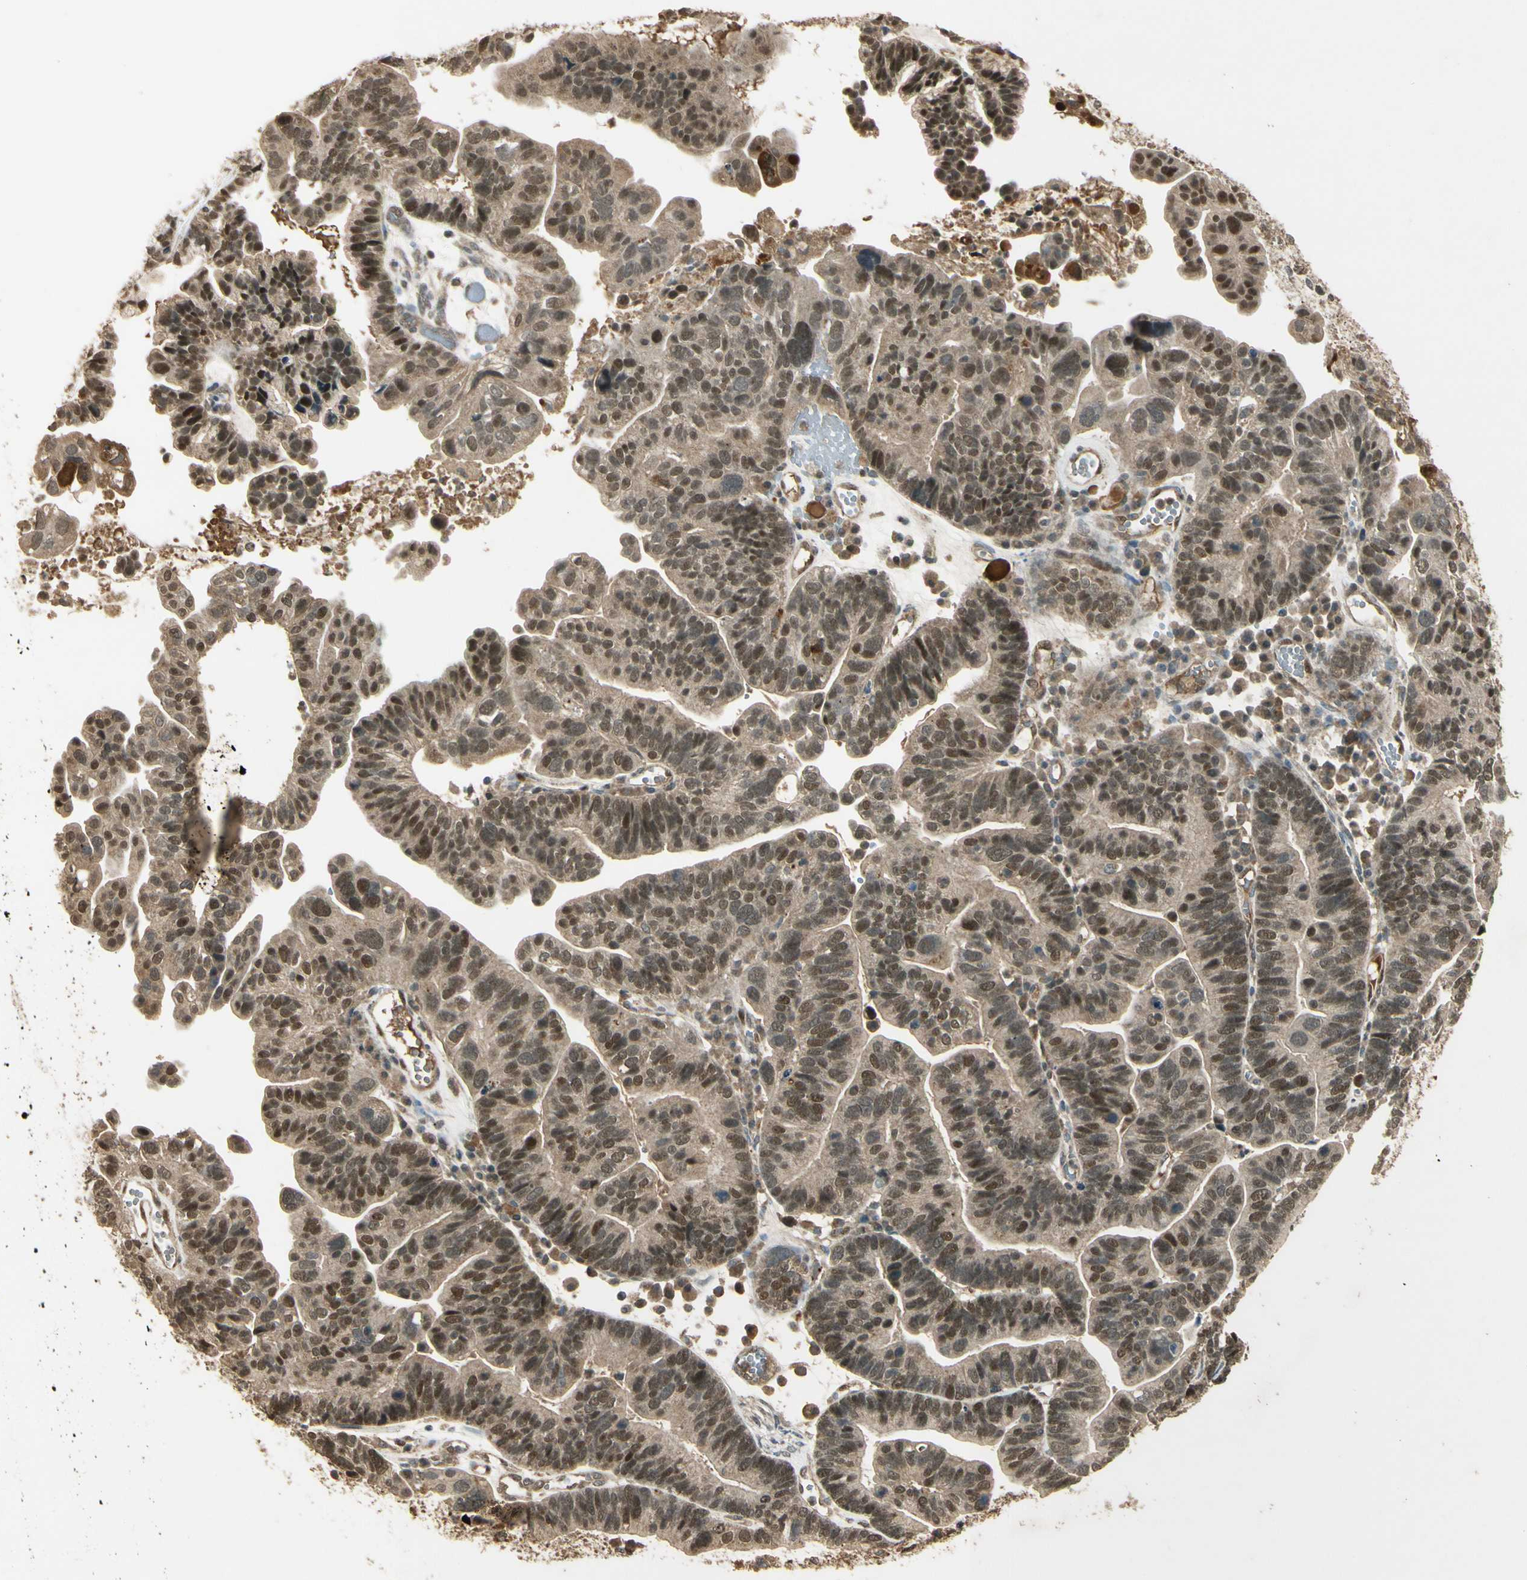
{"staining": {"intensity": "moderate", "quantity": ">75%", "location": "cytoplasmic/membranous,nuclear"}, "tissue": "ovarian cancer", "cell_type": "Tumor cells", "image_type": "cancer", "snomed": [{"axis": "morphology", "description": "Cystadenocarcinoma, serous, NOS"}, {"axis": "topography", "description": "Ovary"}], "caption": "Ovarian serous cystadenocarcinoma stained with DAB immunohistochemistry displays medium levels of moderate cytoplasmic/membranous and nuclear expression in about >75% of tumor cells.", "gene": "GMEB2", "patient": {"sex": "female", "age": 56}}